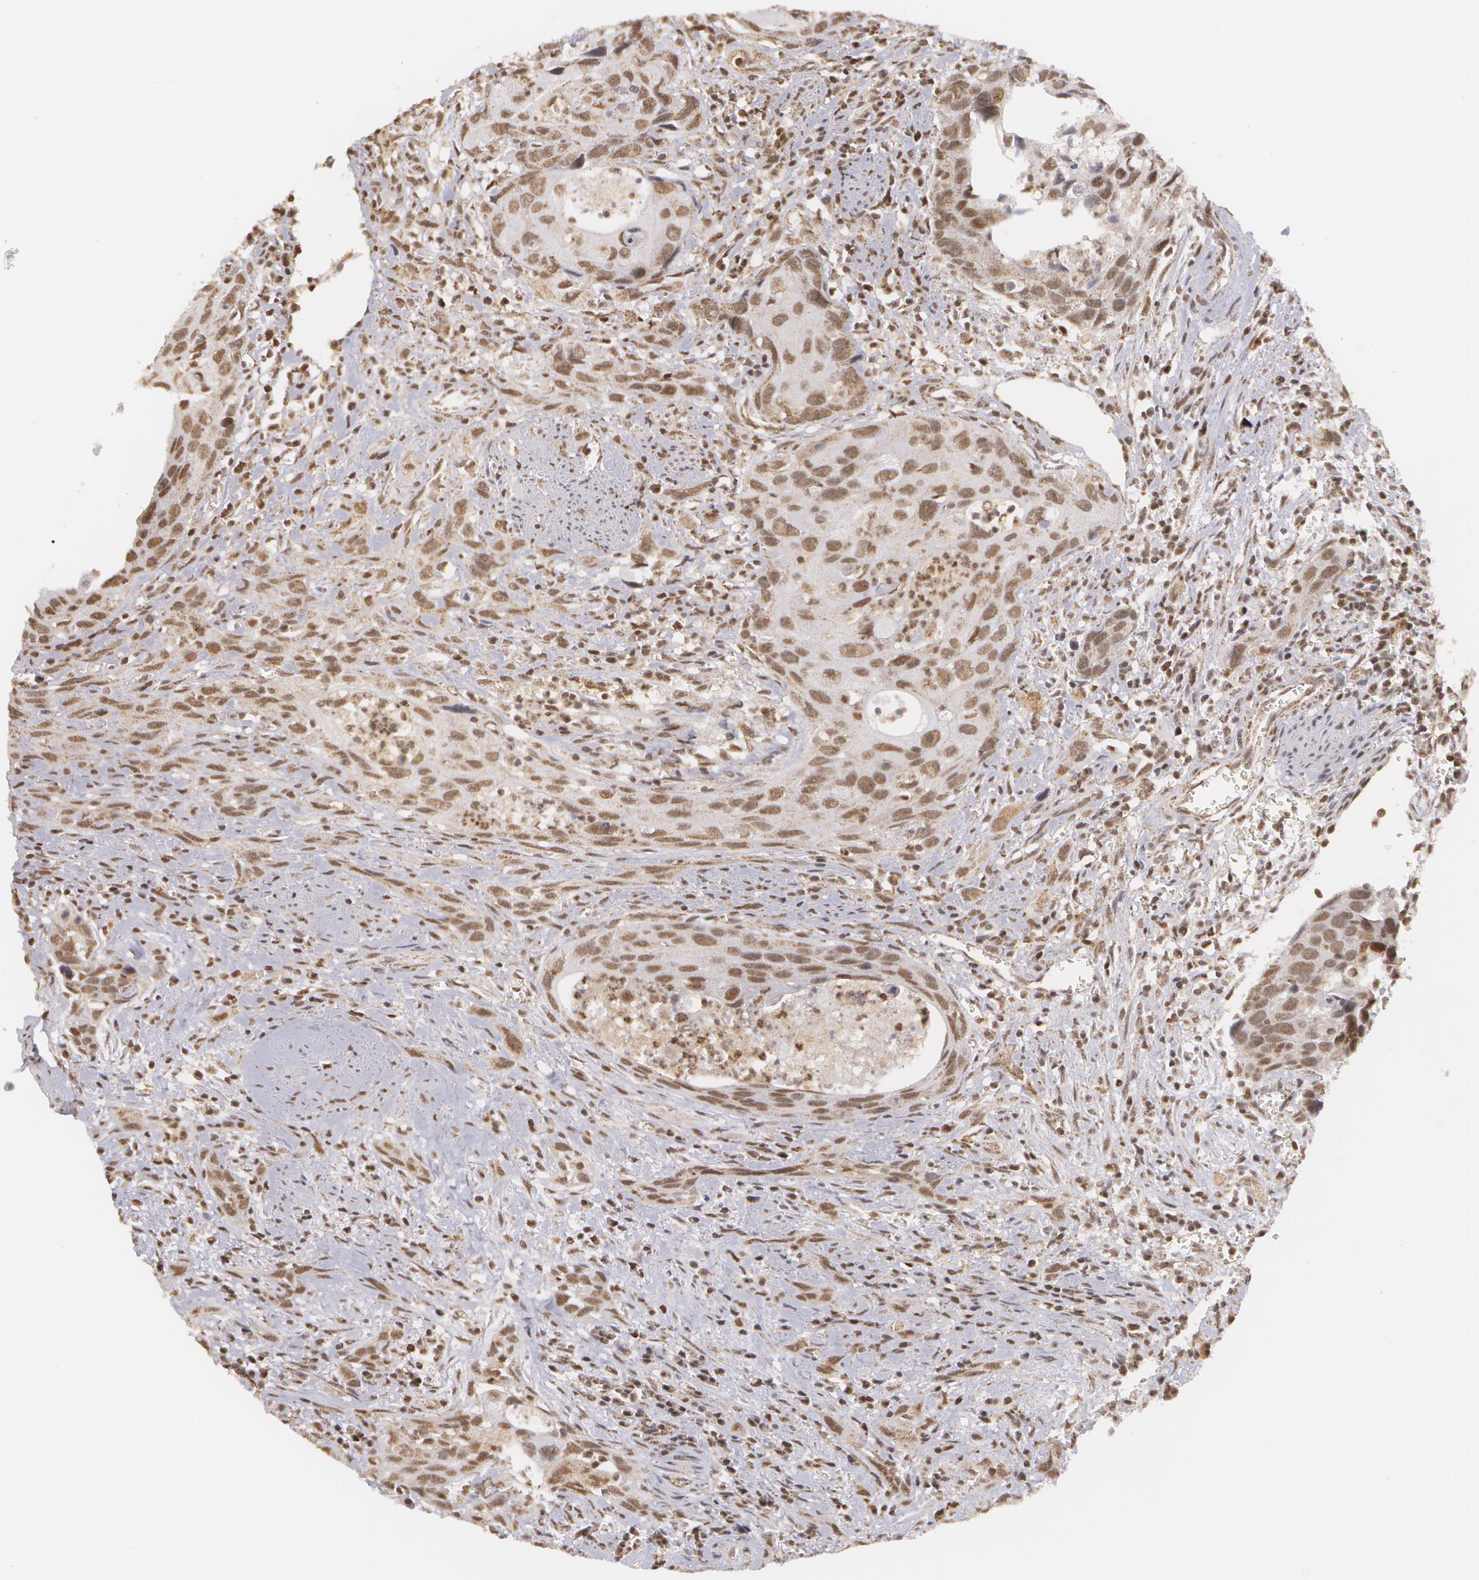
{"staining": {"intensity": "moderate", "quantity": ">75%", "location": "nuclear"}, "tissue": "urothelial cancer", "cell_type": "Tumor cells", "image_type": "cancer", "snomed": [{"axis": "morphology", "description": "Urothelial carcinoma, High grade"}, {"axis": "topography", "description": "Urinary bladder"}], "caption": "Immunohistochemistry photomicrograph of human urothelial cancer stained for a protein (brown), which exhibits medium levels of moderate nuclear expression in about >75% of tumor cells.", "gene": "MXD1", "patient": {"sex": "male", "age": 71}}